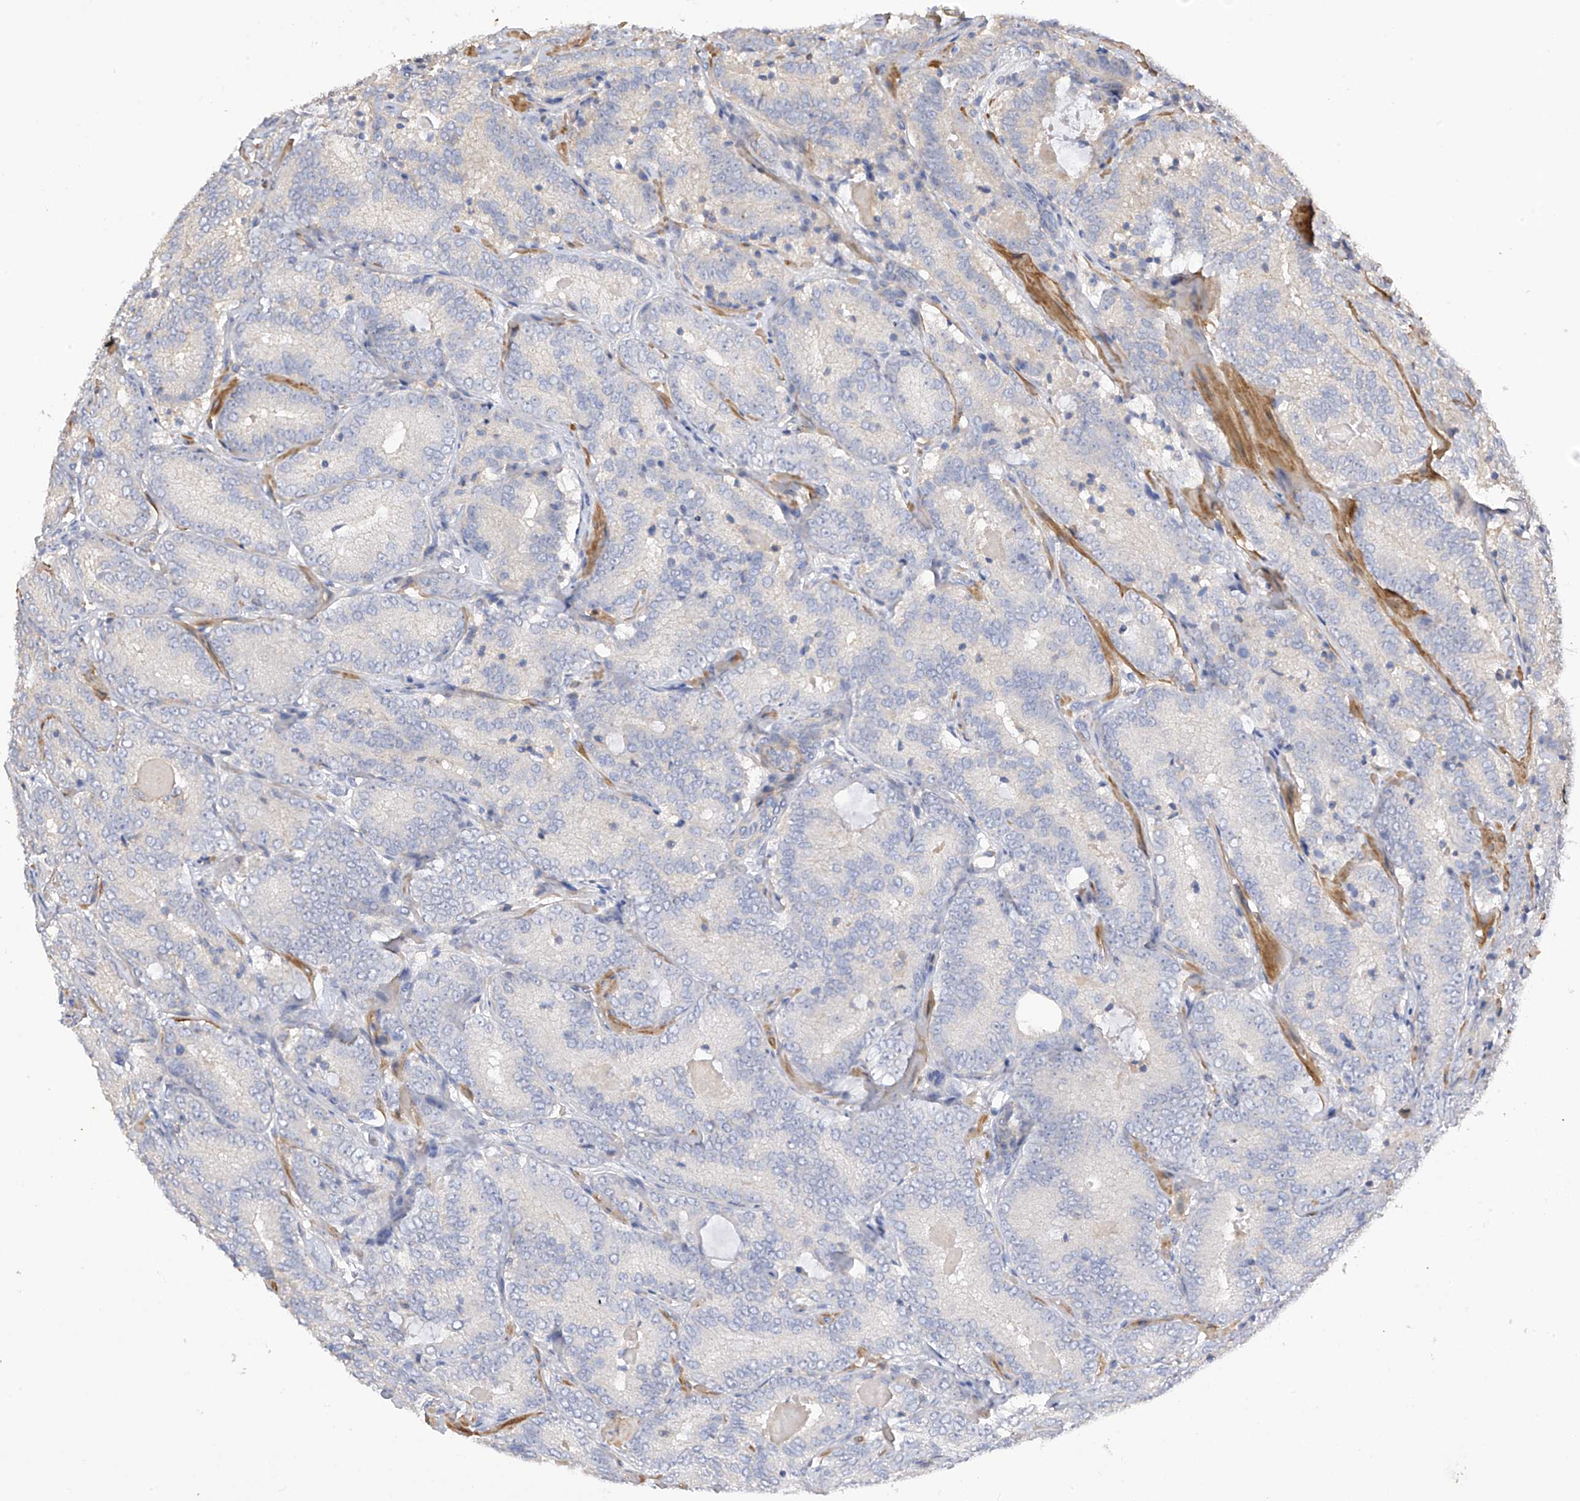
{"staining": {"intensity": "negative", "quantity": "none", "location": "none"}, "tissue": "prostate cancer", "cell_type": "Tumor cells", "image_type": "cancer", "snomed": [{"axis": "morphology", "description": "Adenocarcinoma, High grade"}, {"axis": "topography", "description": "Prostate"}], "caption": "Human prostate cancer stained for a protein using IHC reveals no positivity in tumor cells.", "gene": "SLFN14", "patient": {"sex": "male", "age": 57}}